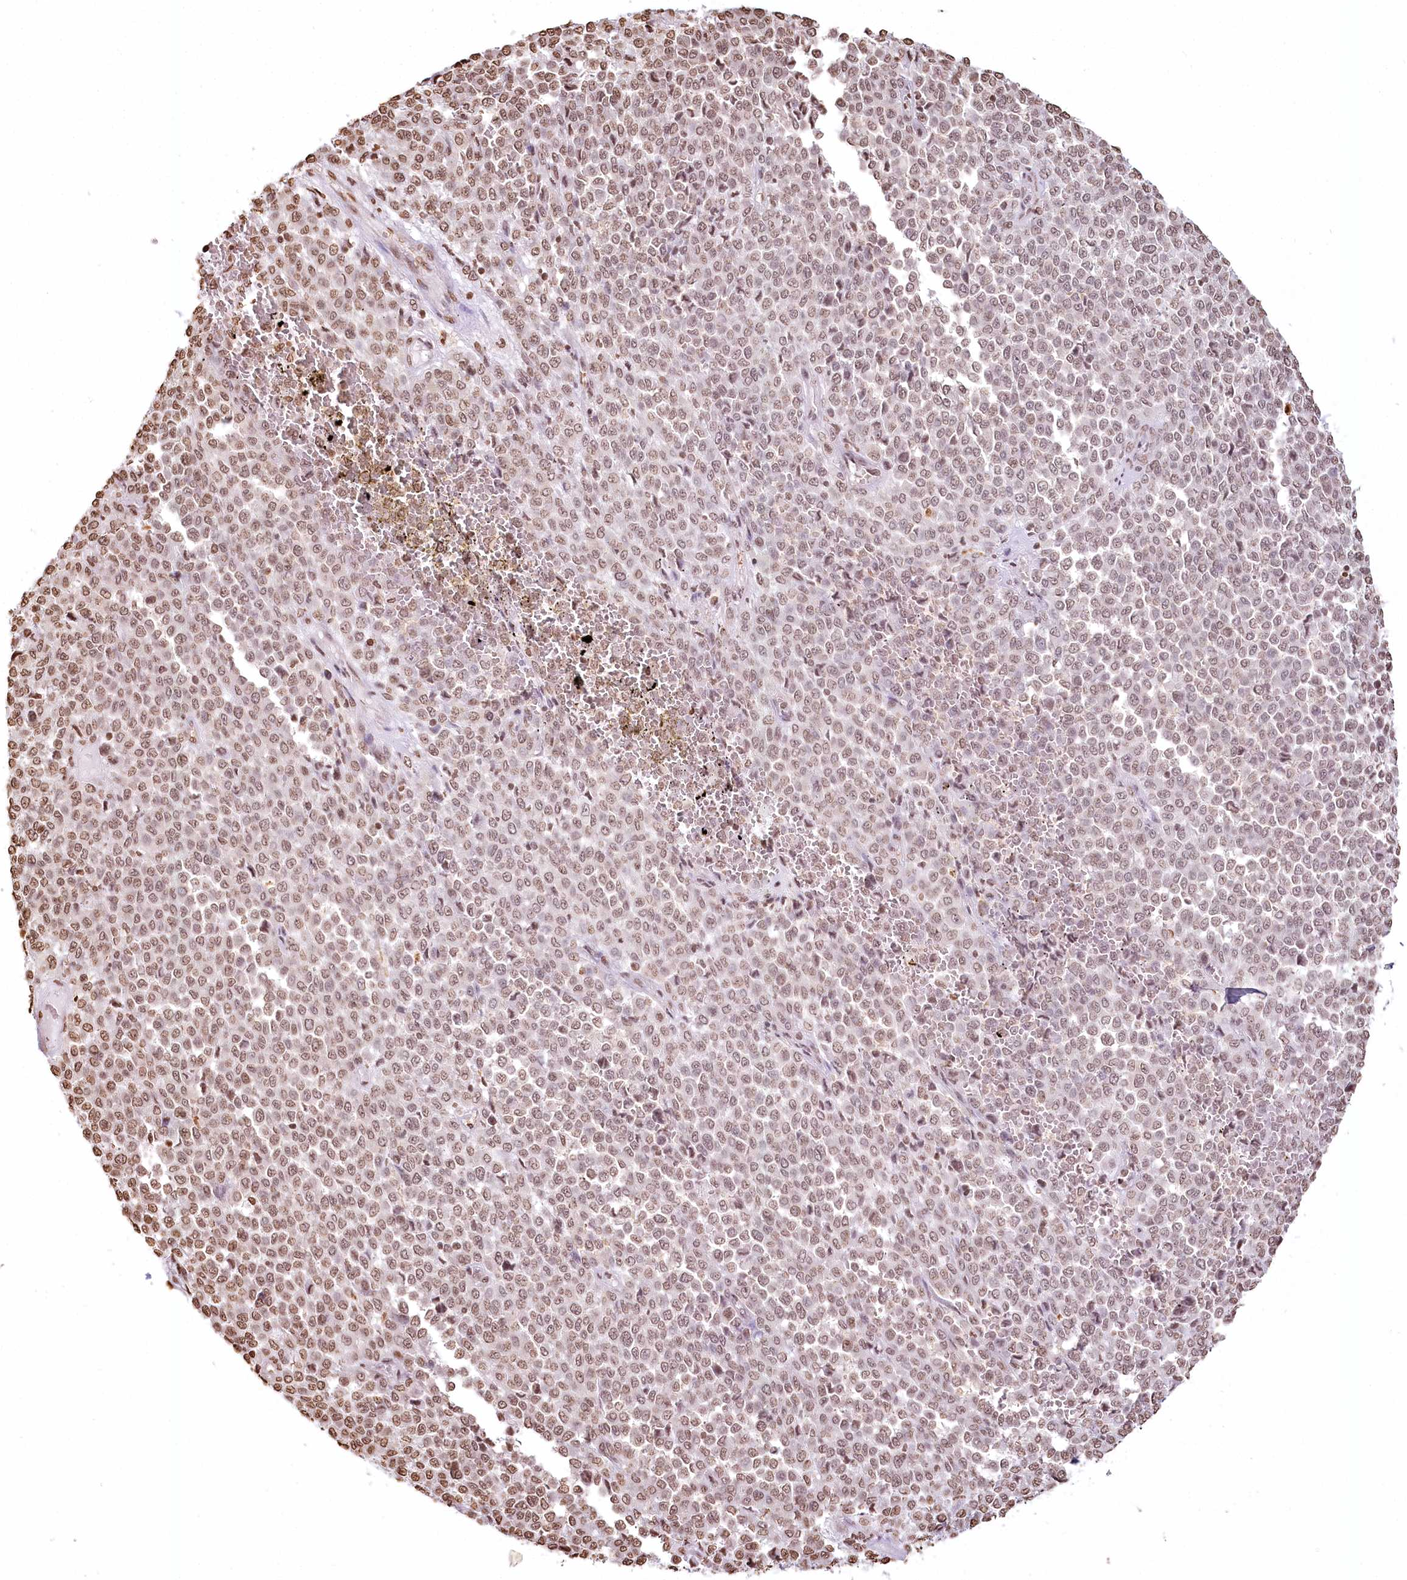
{"staining": {"intensity": "moderate", "quantity": ">75%", "location": "nuclear"}, "tissue": "melanoma", "cell_type": "Tumor cells", "image_type": "cancer", "snomed": [{"axis": "morphology", "description": "Malignant melanoma, Metastatic site"}, {"axis": "topography", "description": "Pancreas"}], "caption": "Moderate nuclear staining for a protein is appreciated in approximately >75% of tumor cells of malignant melanoma (metastatic site) using immunohistochemistry (IHC).", "gene": "FAM13A", "patient": {"sex": "female", "age": 30}}